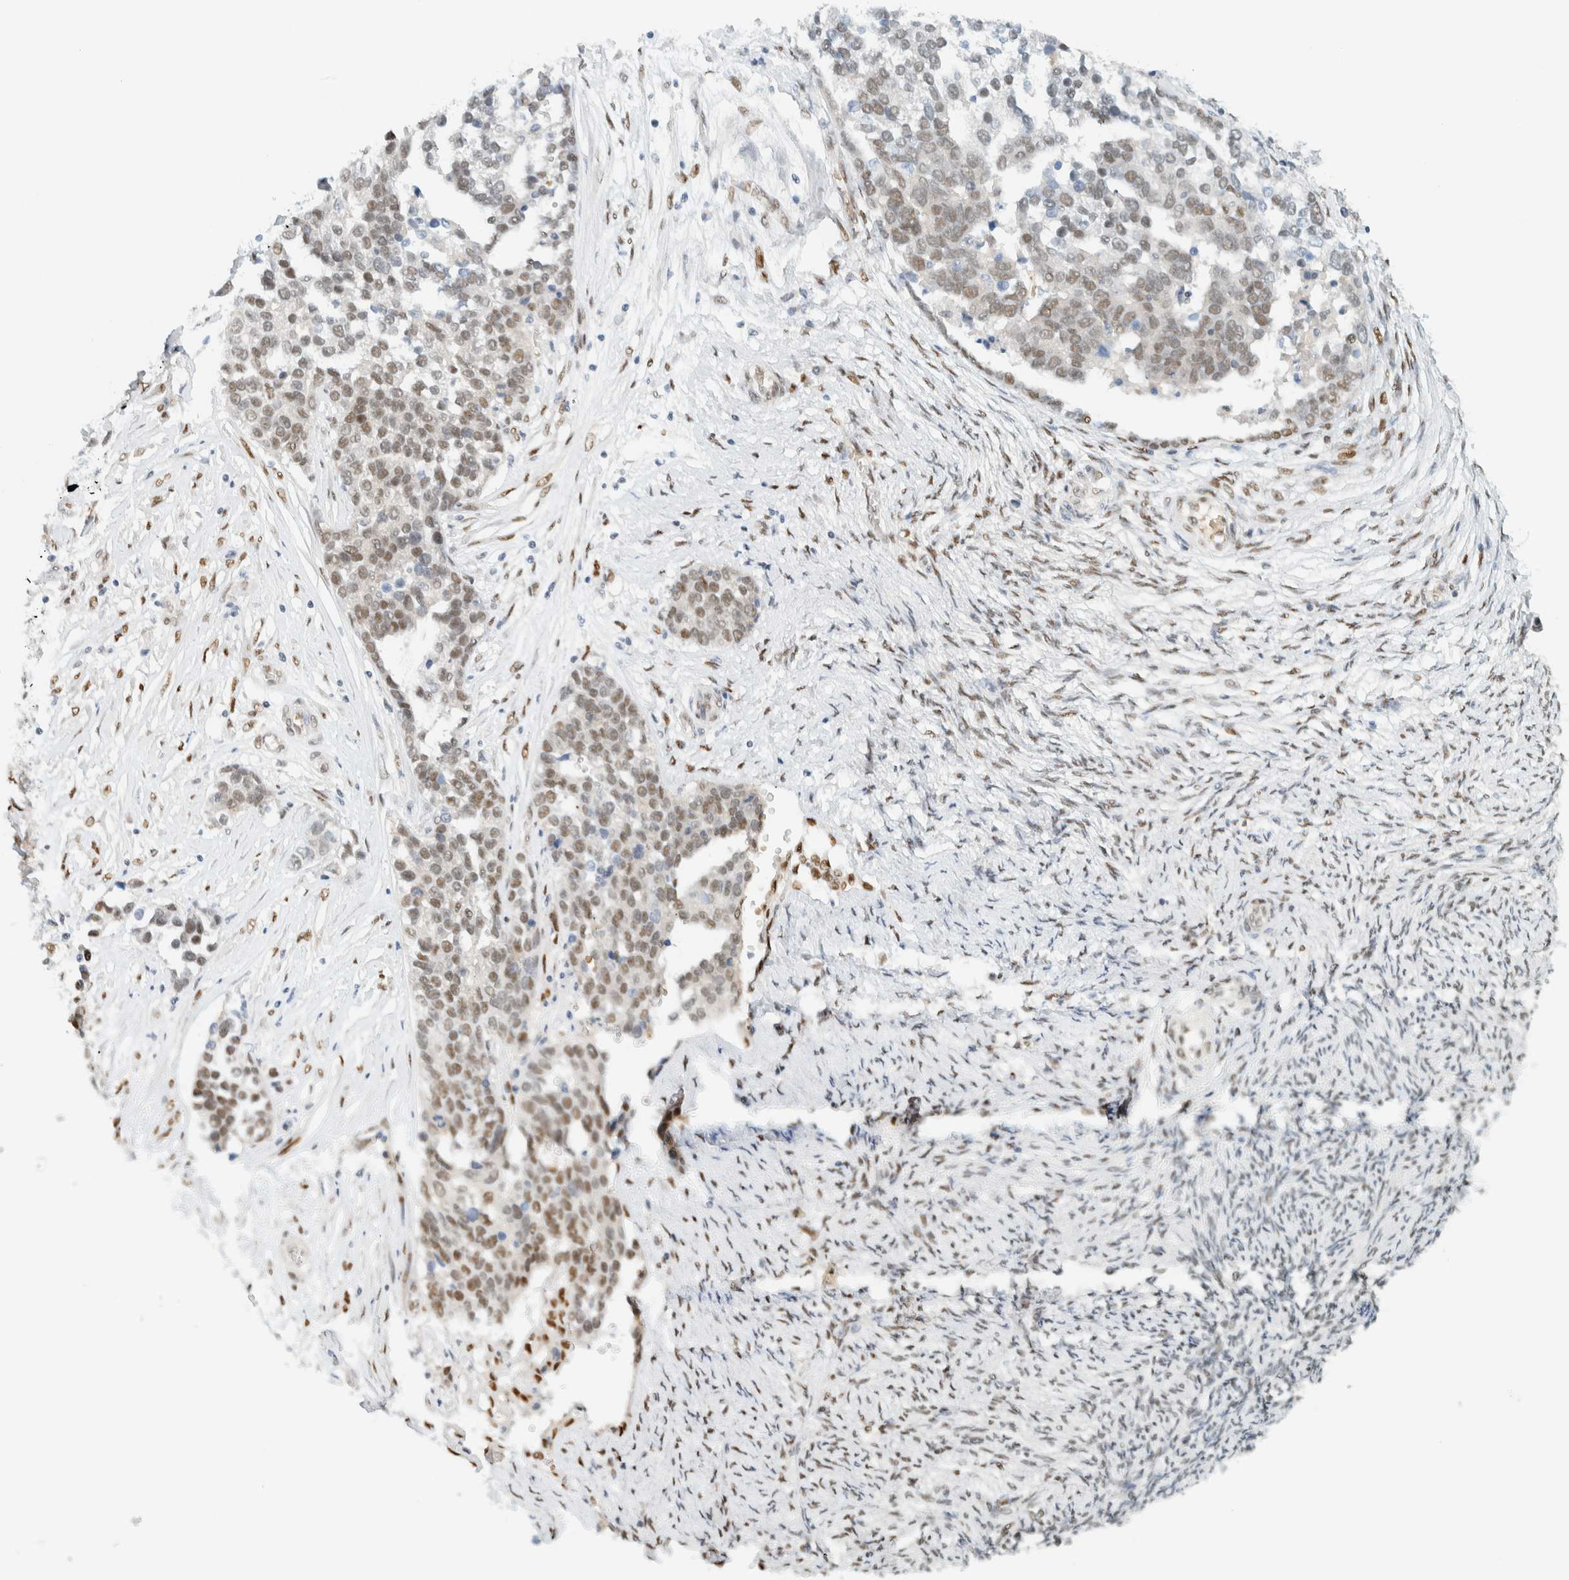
{"staining": {"intensity": "moderate", "quantity": "25%-75%", "location": "nuclear"}, "tissue": "ovarian cancer", "cell_type": "Tumor cells", "image_type": "cancer", "snomed": [{"axis": "morphology", "description": "Cystadenocarcinoma, serous, NOS"}, {"axis": "topography", "description": "Ovary"}], "caption": "Protein expression analysis of human serous cystadenocarcinoma (ovarian) reveals moderate nuclear staining in approximately 25%-75% of tumor cells.", "gene": "ZNF683", "patient": {"sex": "female", "age": 44}}